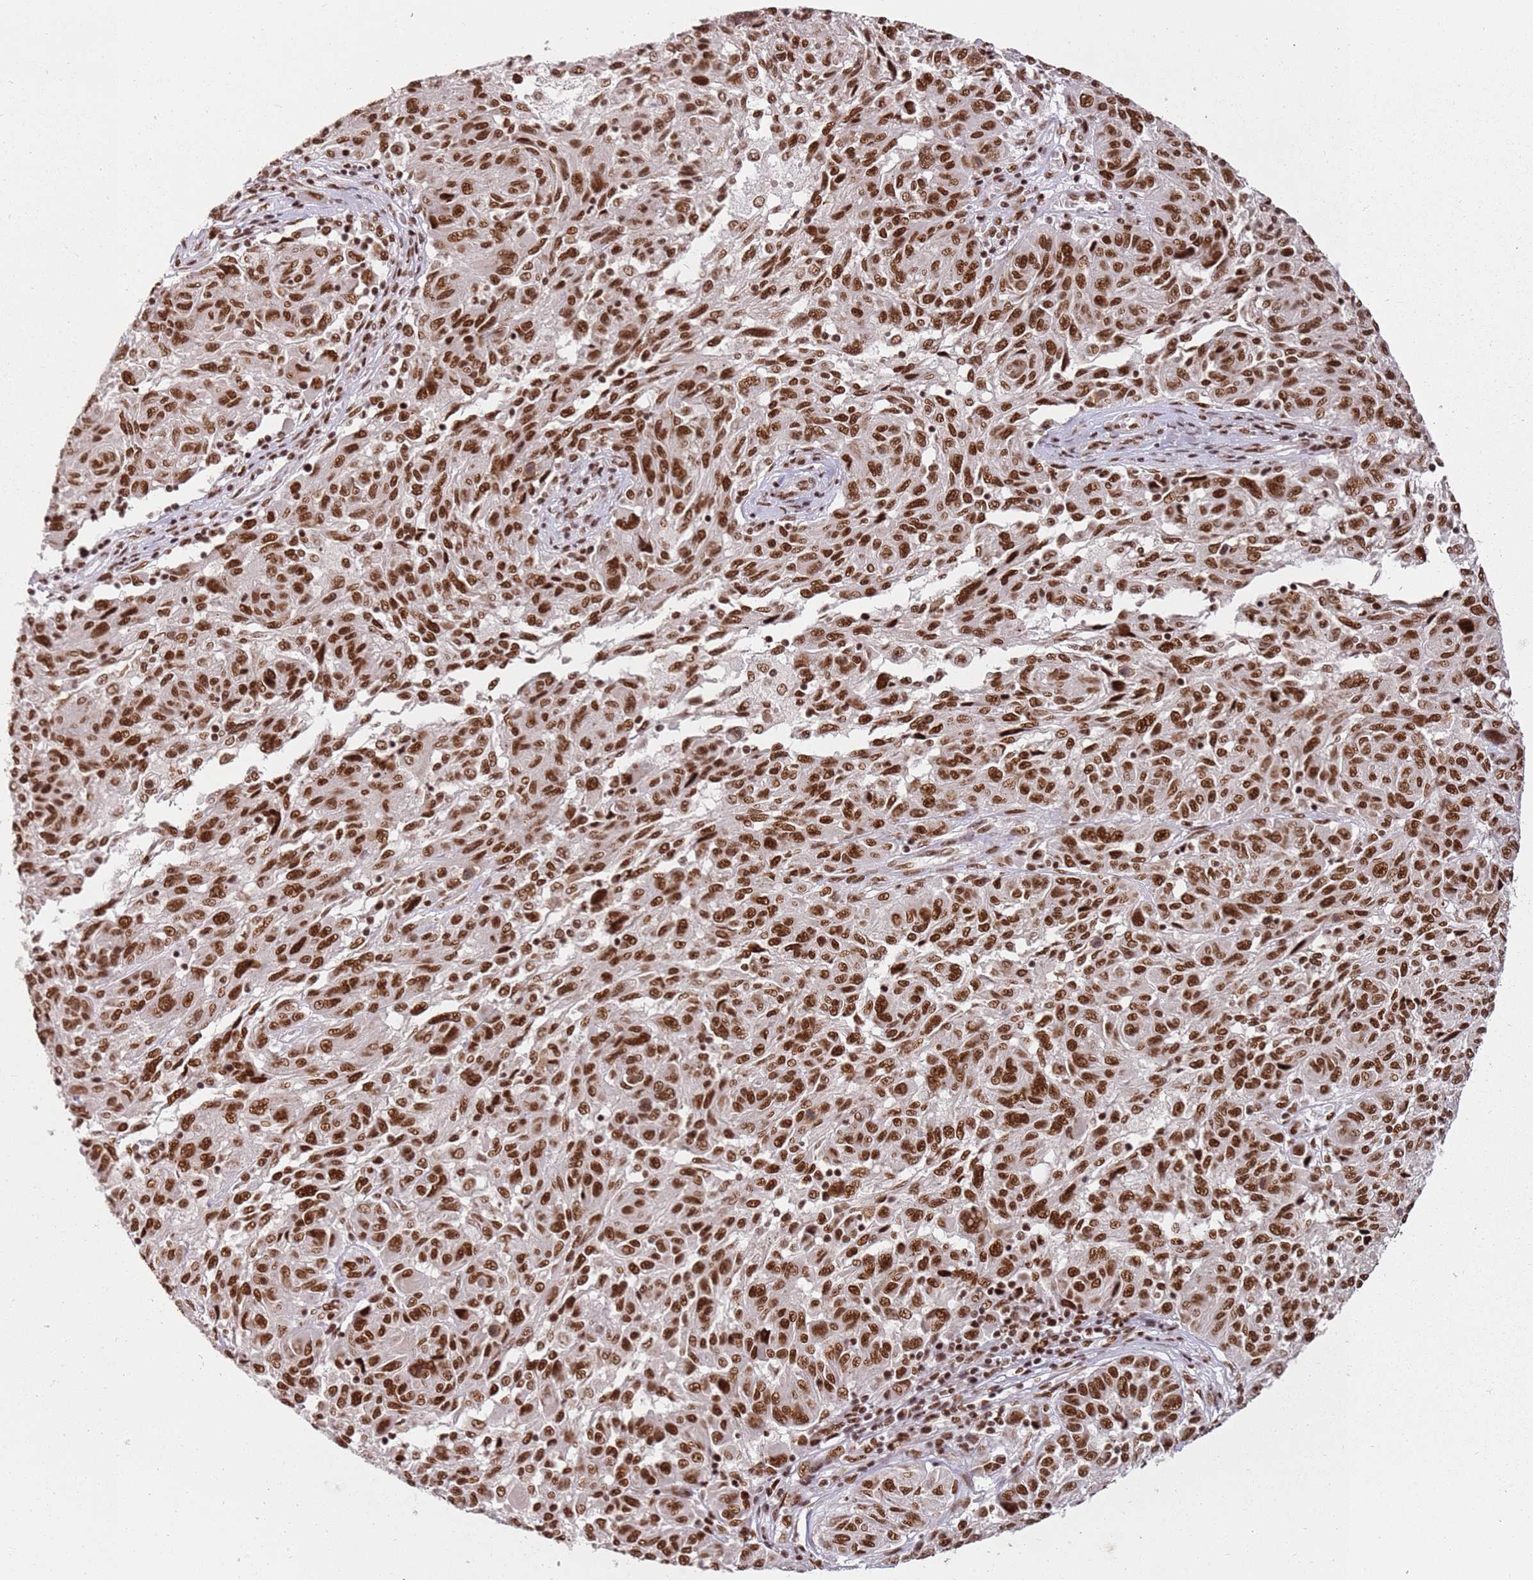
{"staining": {"intensity": "moderate", "quantity": ">75%", "location": "nuclear"}, "tissue": "melanoma", "cell_type": "Tumor cells", "image_type": "cancer", "snomed": [{"axis": "morphology", "description": "Malignant melanoma, NOS"}, {"axis": "topography", "description": "Skin"}], "caption": "Immunohistochemical staining of malignant melanoma demonstrates medium levels of moderate nuclear protein positivity in approximately >75% of tumor cells.", "gene": "TENT4A", "patient": {"sex": "male", "age": 53}}